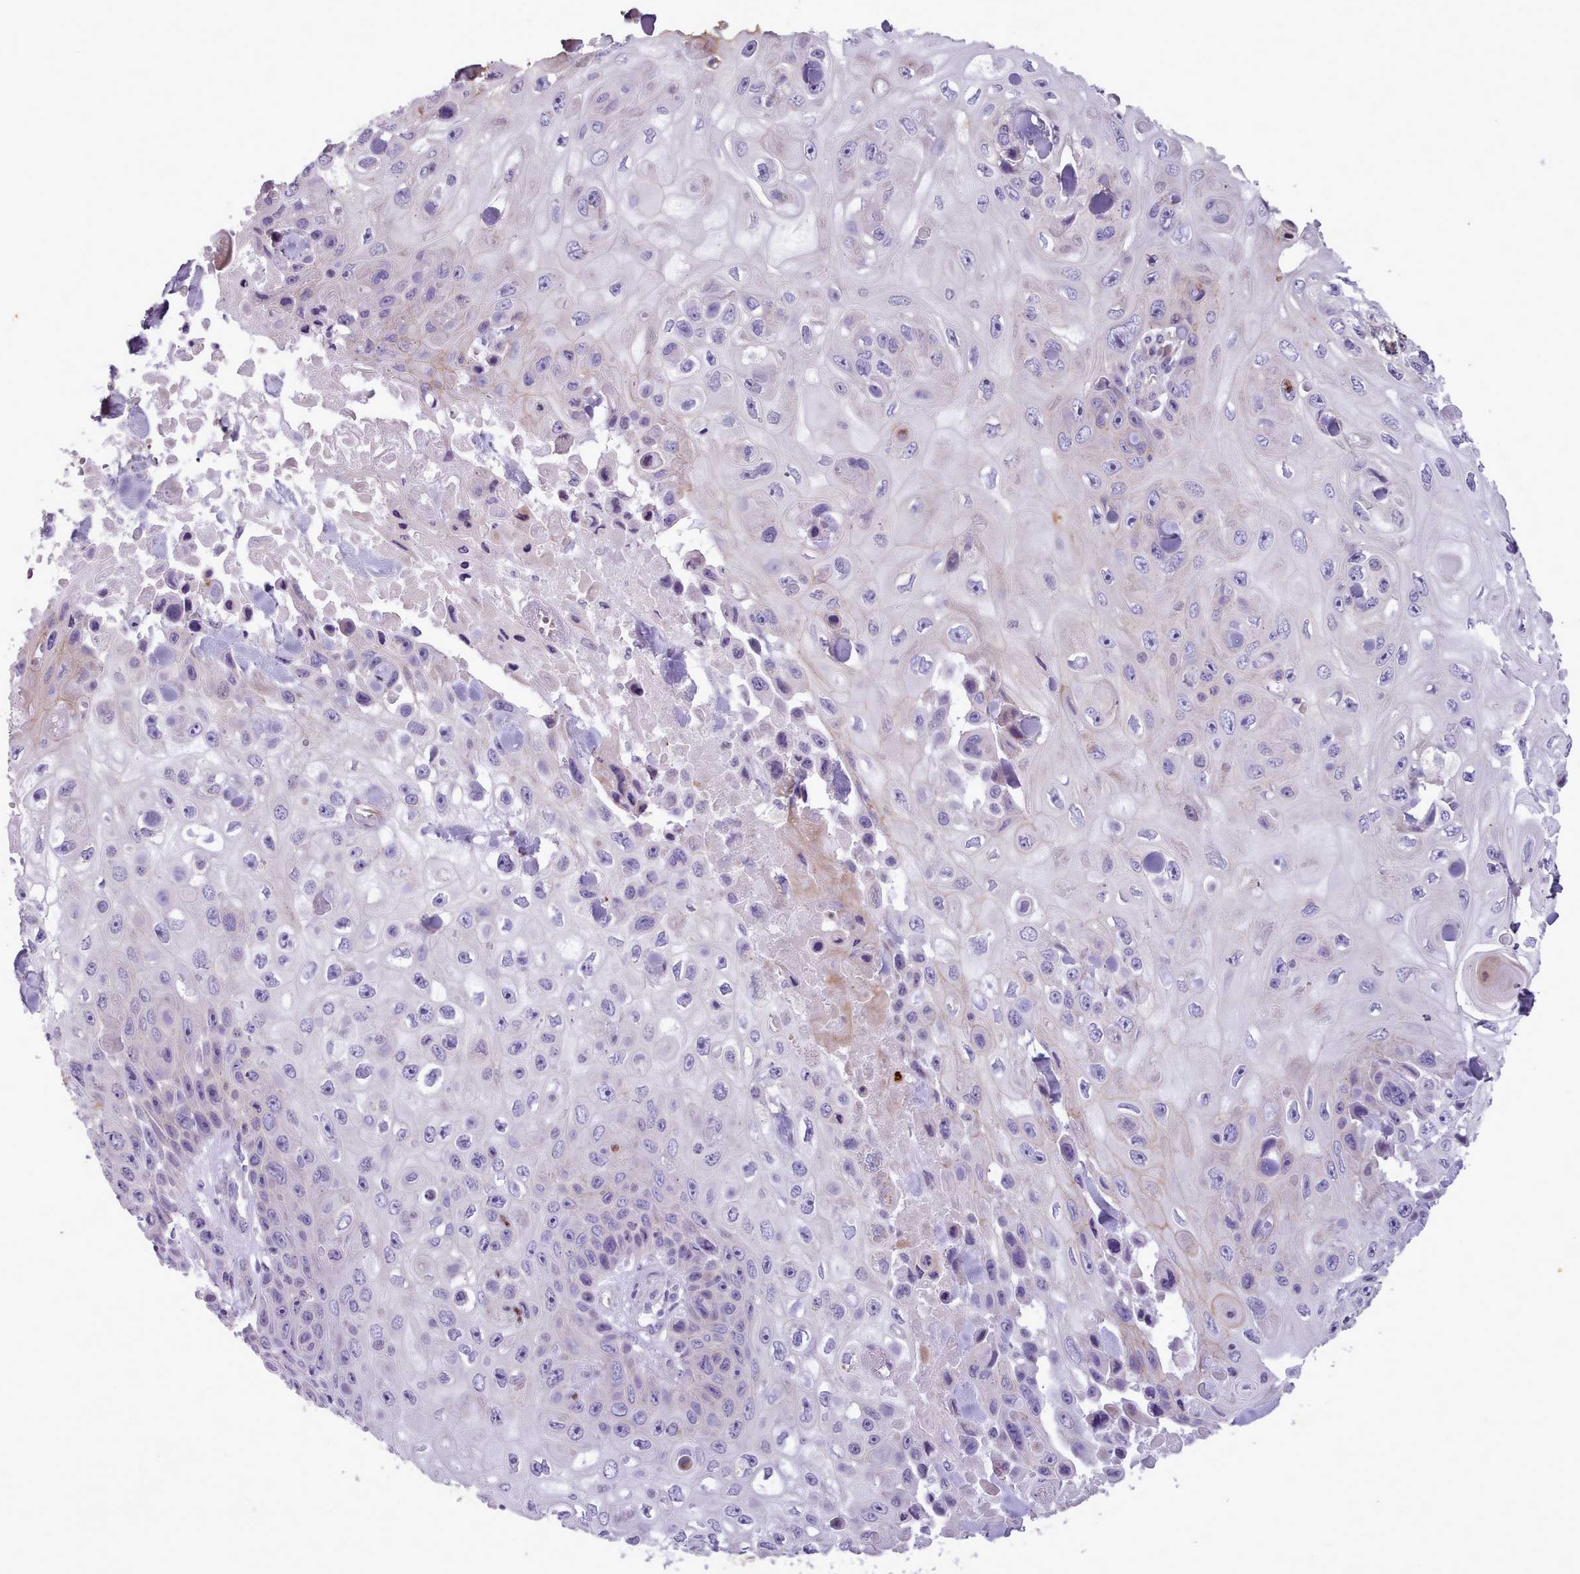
{"staining": {"intensity": "weak", "quantity": "<25%", "location": "cytoplasmic/membranous"}, "tissue": "skin cancer", "cell_type": "Tumor cells", "image_type": "cancer", "snomed": [{"axis": "morphology", "description": "Squamous cell carcinoma, NOS"}, {"axis": "topography", "description": "Skin"}], "caption": "This is an IHC histopathology image of squamous cell carcinoma (skin). There is no expression in tumor cells.", "gene": "KCNT2", "patient": {"sex": "male", "age": 82}}